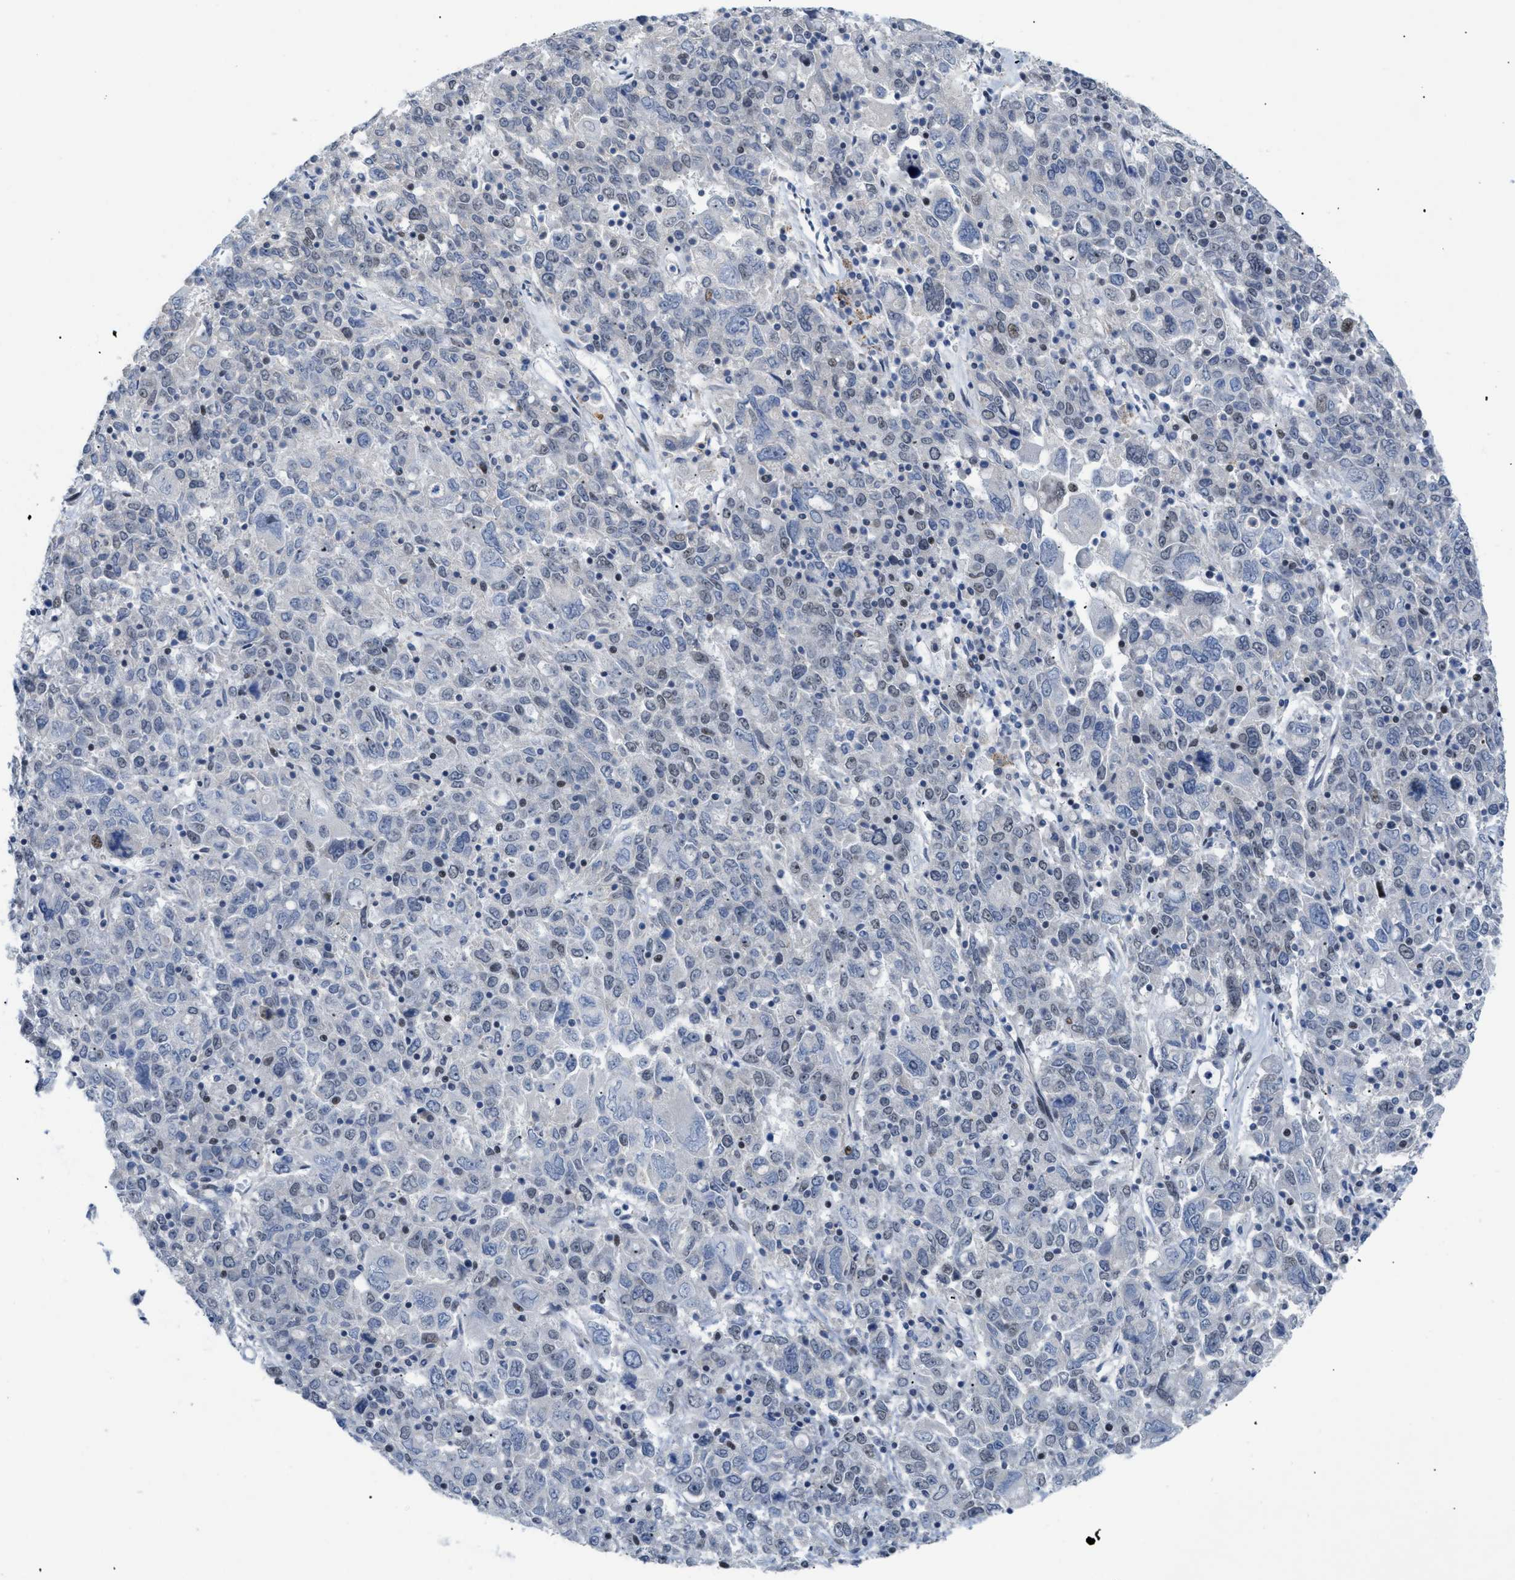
{"staining": {"intensity": "weak", "quantity": "<25%", "location": "nuclear"}, "tissue": "ovarian cancer", "cell_type": "Tumor cells", "image_type": "cancer", "snomed": [{"axis": "morphology", "description": "Carcinoma, endometroid"}, {"axis": "topography", "description": "Ovary"}], "caption": "A histopathology image of ovarian endometroid carcinoma stained for a protein shows no brown staining in tumor cells. Nuclei are stained in blue.", "gene": "MED1", "patient": {"sex": "female", "age": 62}}